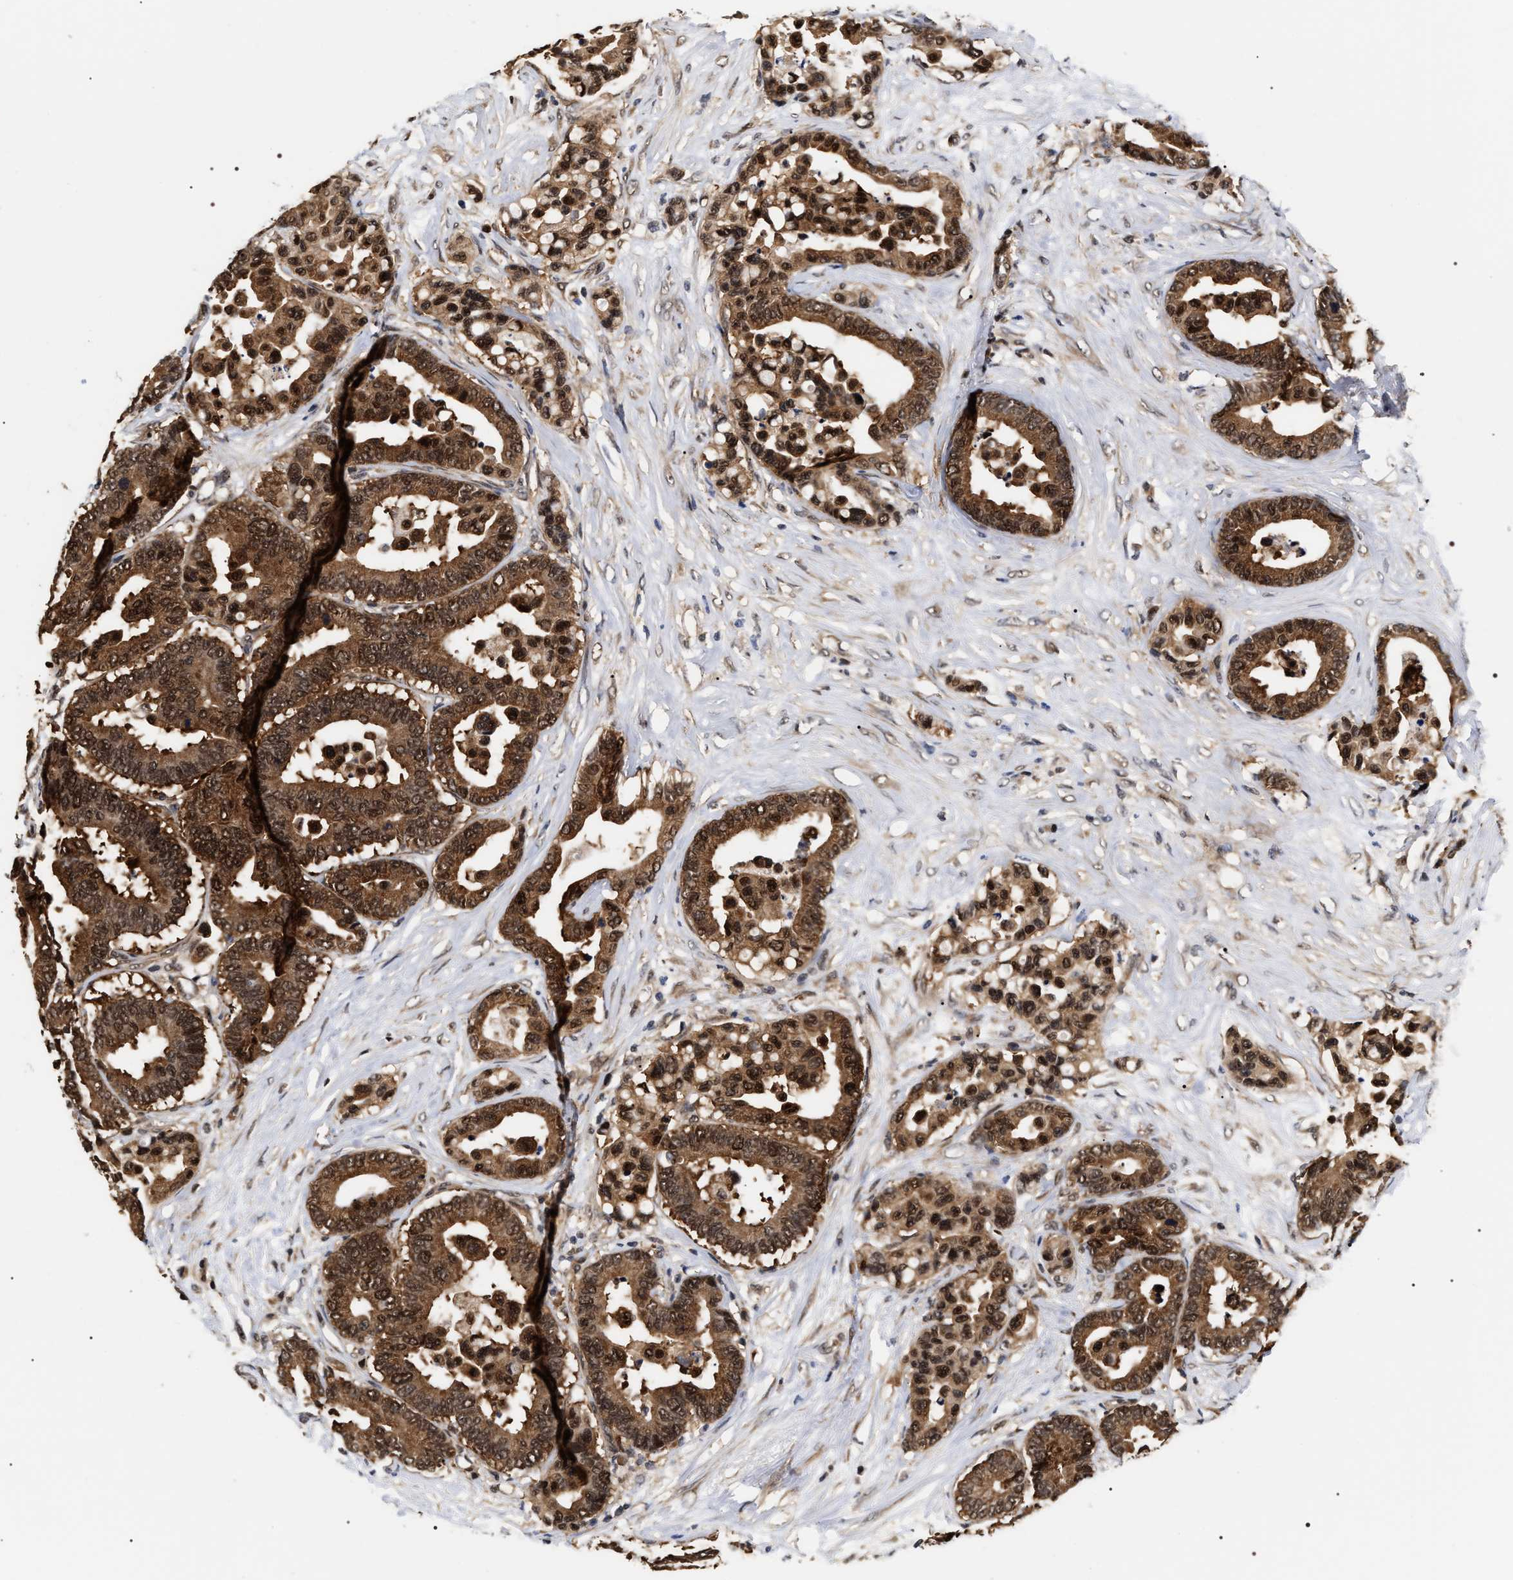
{"staining": {"intensity": "moderate", "quantity": ">75%", "location": "cytoplasmic/membranous,nuclear"}, "tissue": "colorectal cancer", "cell_type": "Tumor cells", "image_type": "cancer", "snomed": [{"axis": "morphology", "description": "Normal tissue, NOS"}, {"axis": "morphology", "description": "Adenocarcinoma, NOS"}, {"axis": "topography", "description": "Colon"}], "caption": "There is medium levels of moderate cytoplasmic/membranous and nuclear positivity in tumor cells of colorectal adenocarcinoma, as demonstrated by immunohistochemical staining (brown color).", "gene": "BAG6", "patient": {"sex": "male", "age": 82}}